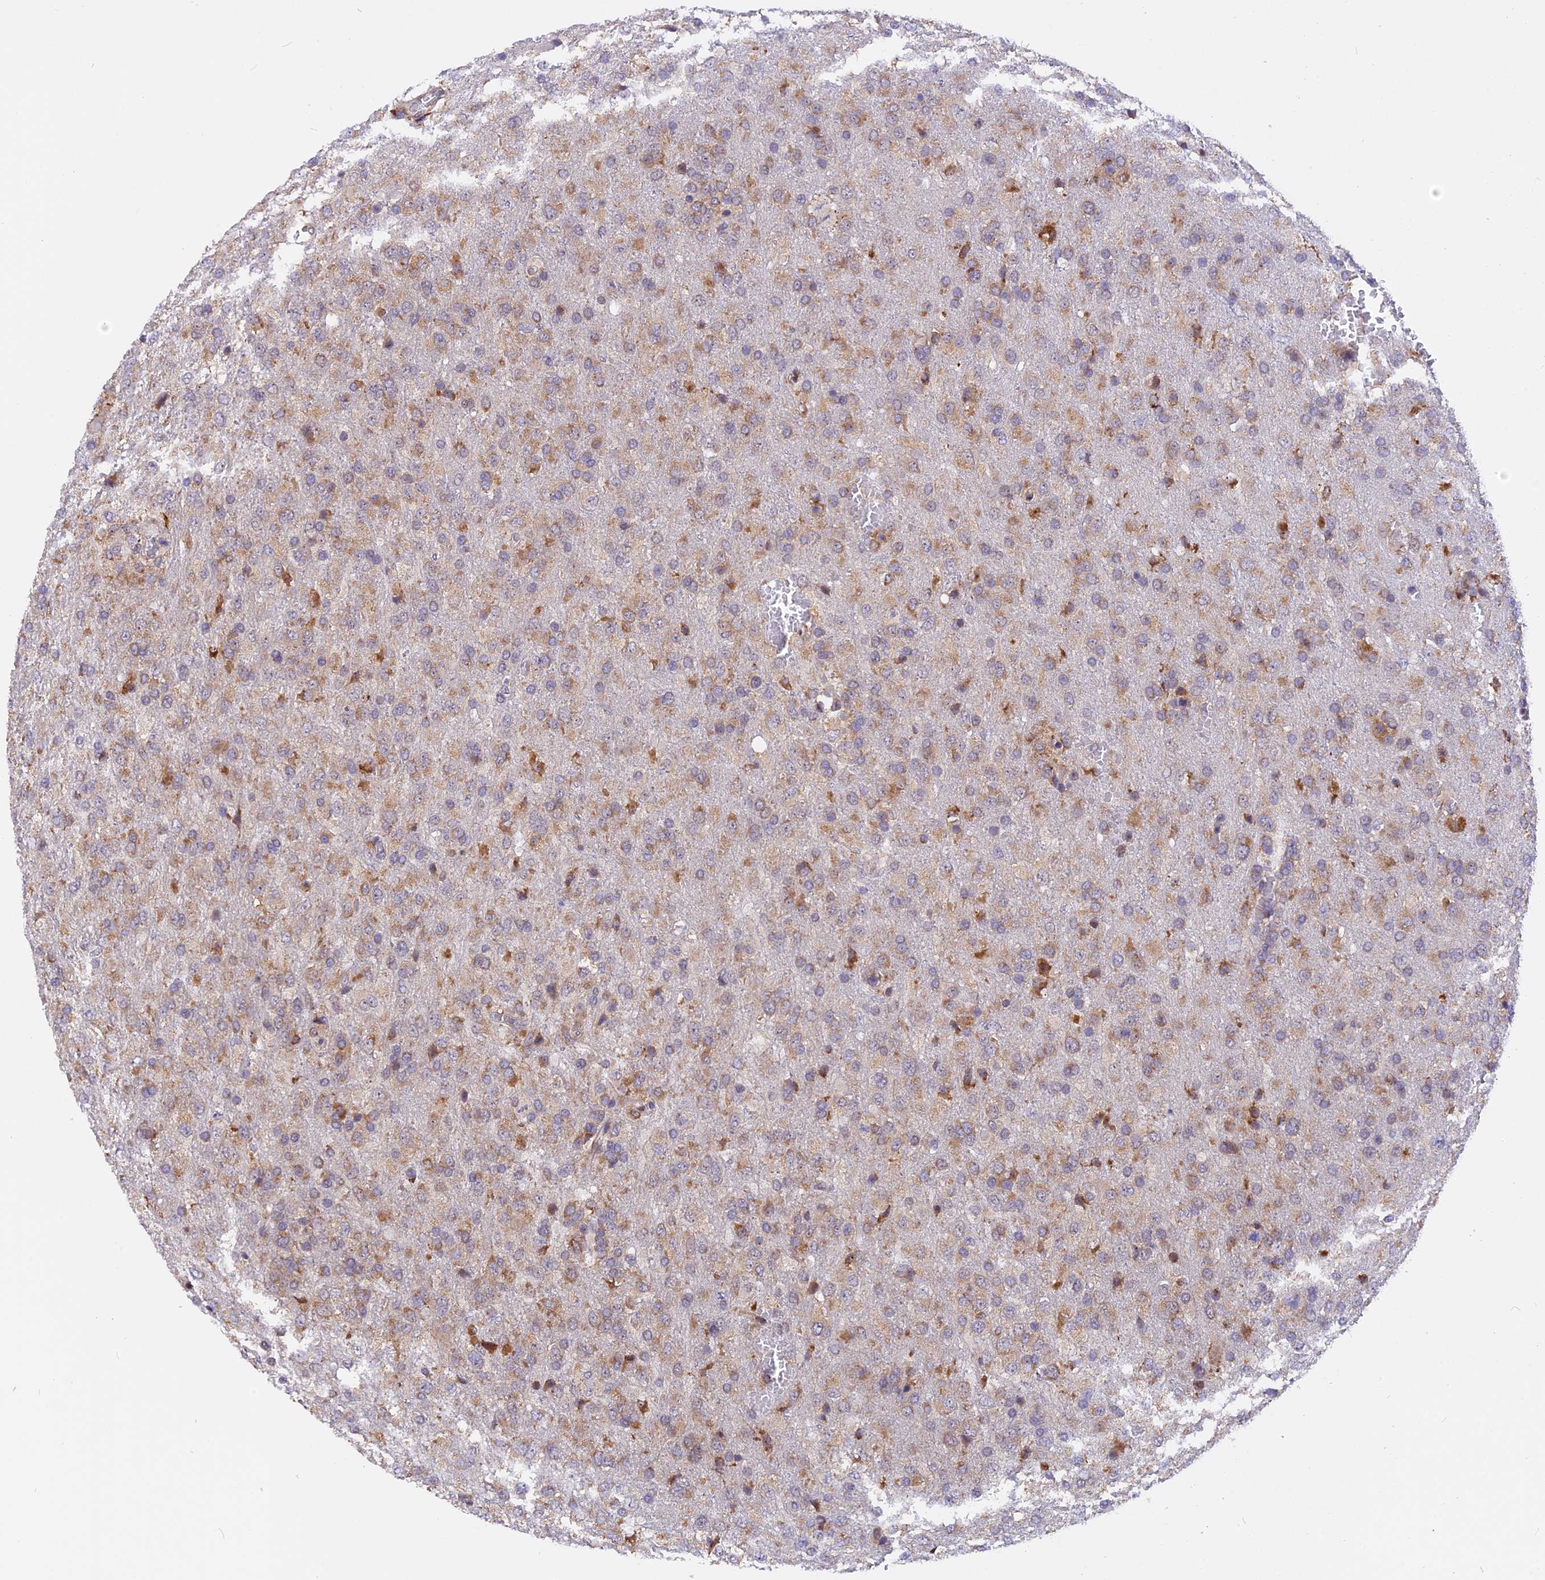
{"staining": {"intensity": "weak", "quantity": "25%-75%", "location": "cytoplasmic/membranous"}, "tissue": "glioma", "cell_type": "Tumor cells", "image_type": "cancer", "snomed": [{"axis": "morphology", "description": "Glioma, malignant, High grade"}, {"axis": "topography", "description": "Brain"}], "caption": "Immunohistochemical staining of glioma displays weak cytoplasmic/membranous protein staining in about 25%-75% of tumor cells.", "gene": "GNPTAB", "patient": {"sex": "female", "age": 74}}